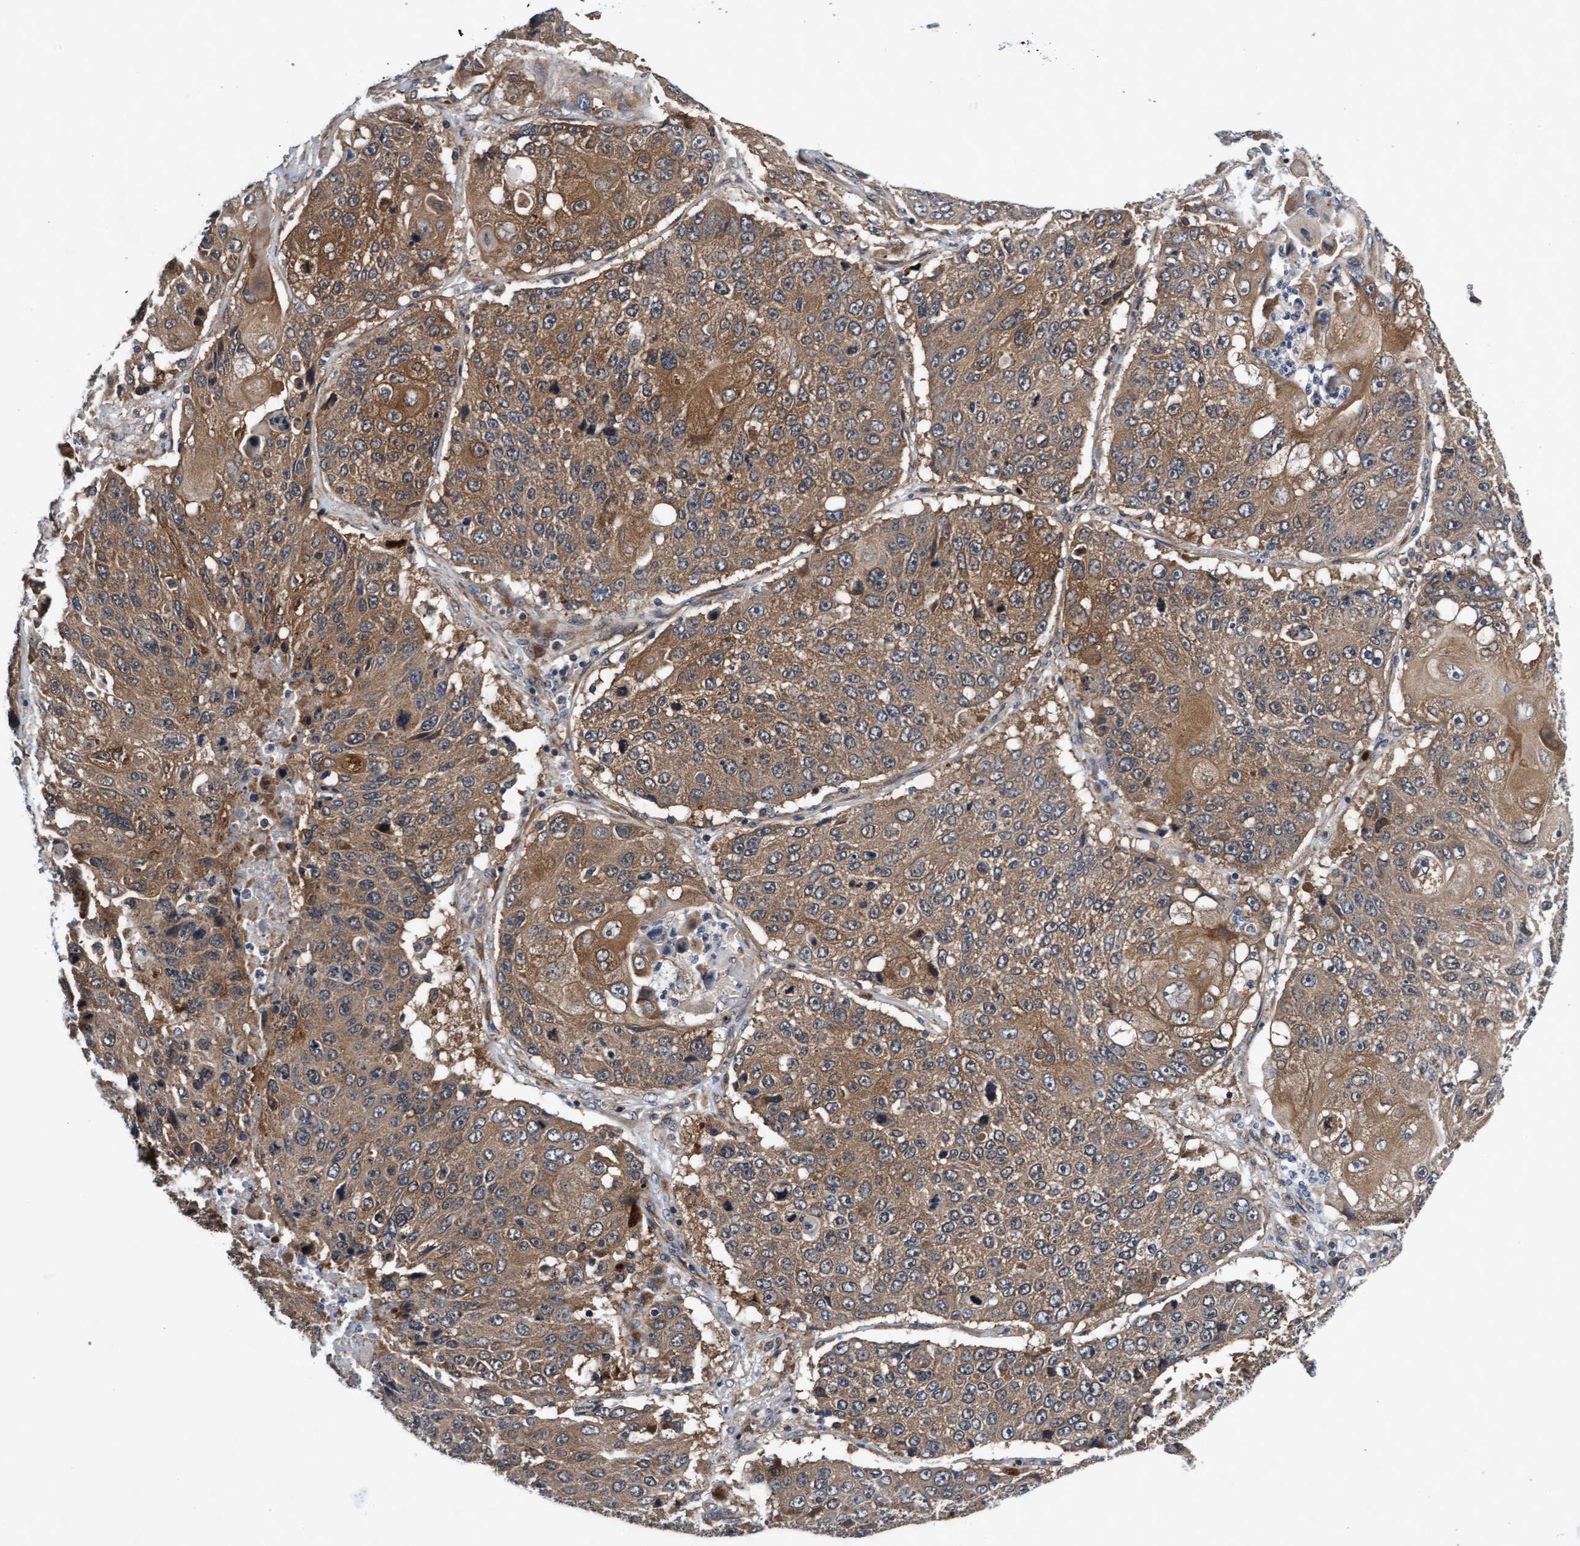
{"staining": {"intensity": "moderate", "quantity": ">75%", "location": "cytoplasmic/membranous"}, "tissue": "lung cancer", "cell_type": "Tumor cells", "image_type": "cancer", "snomed": [{"axis": "morphology", "description": "Squamous cell carcinoma, NOS"}, {"axis": "topography", "description": "Lung"}], "caption": "The photomicrograph displays staining of lung cancer, revealing moderate cytoplasmic/membranous protein expression (brown color) within tumor cells.", "gene": "EFCAB13", "patient": {"sex": "male", "age": 61}}